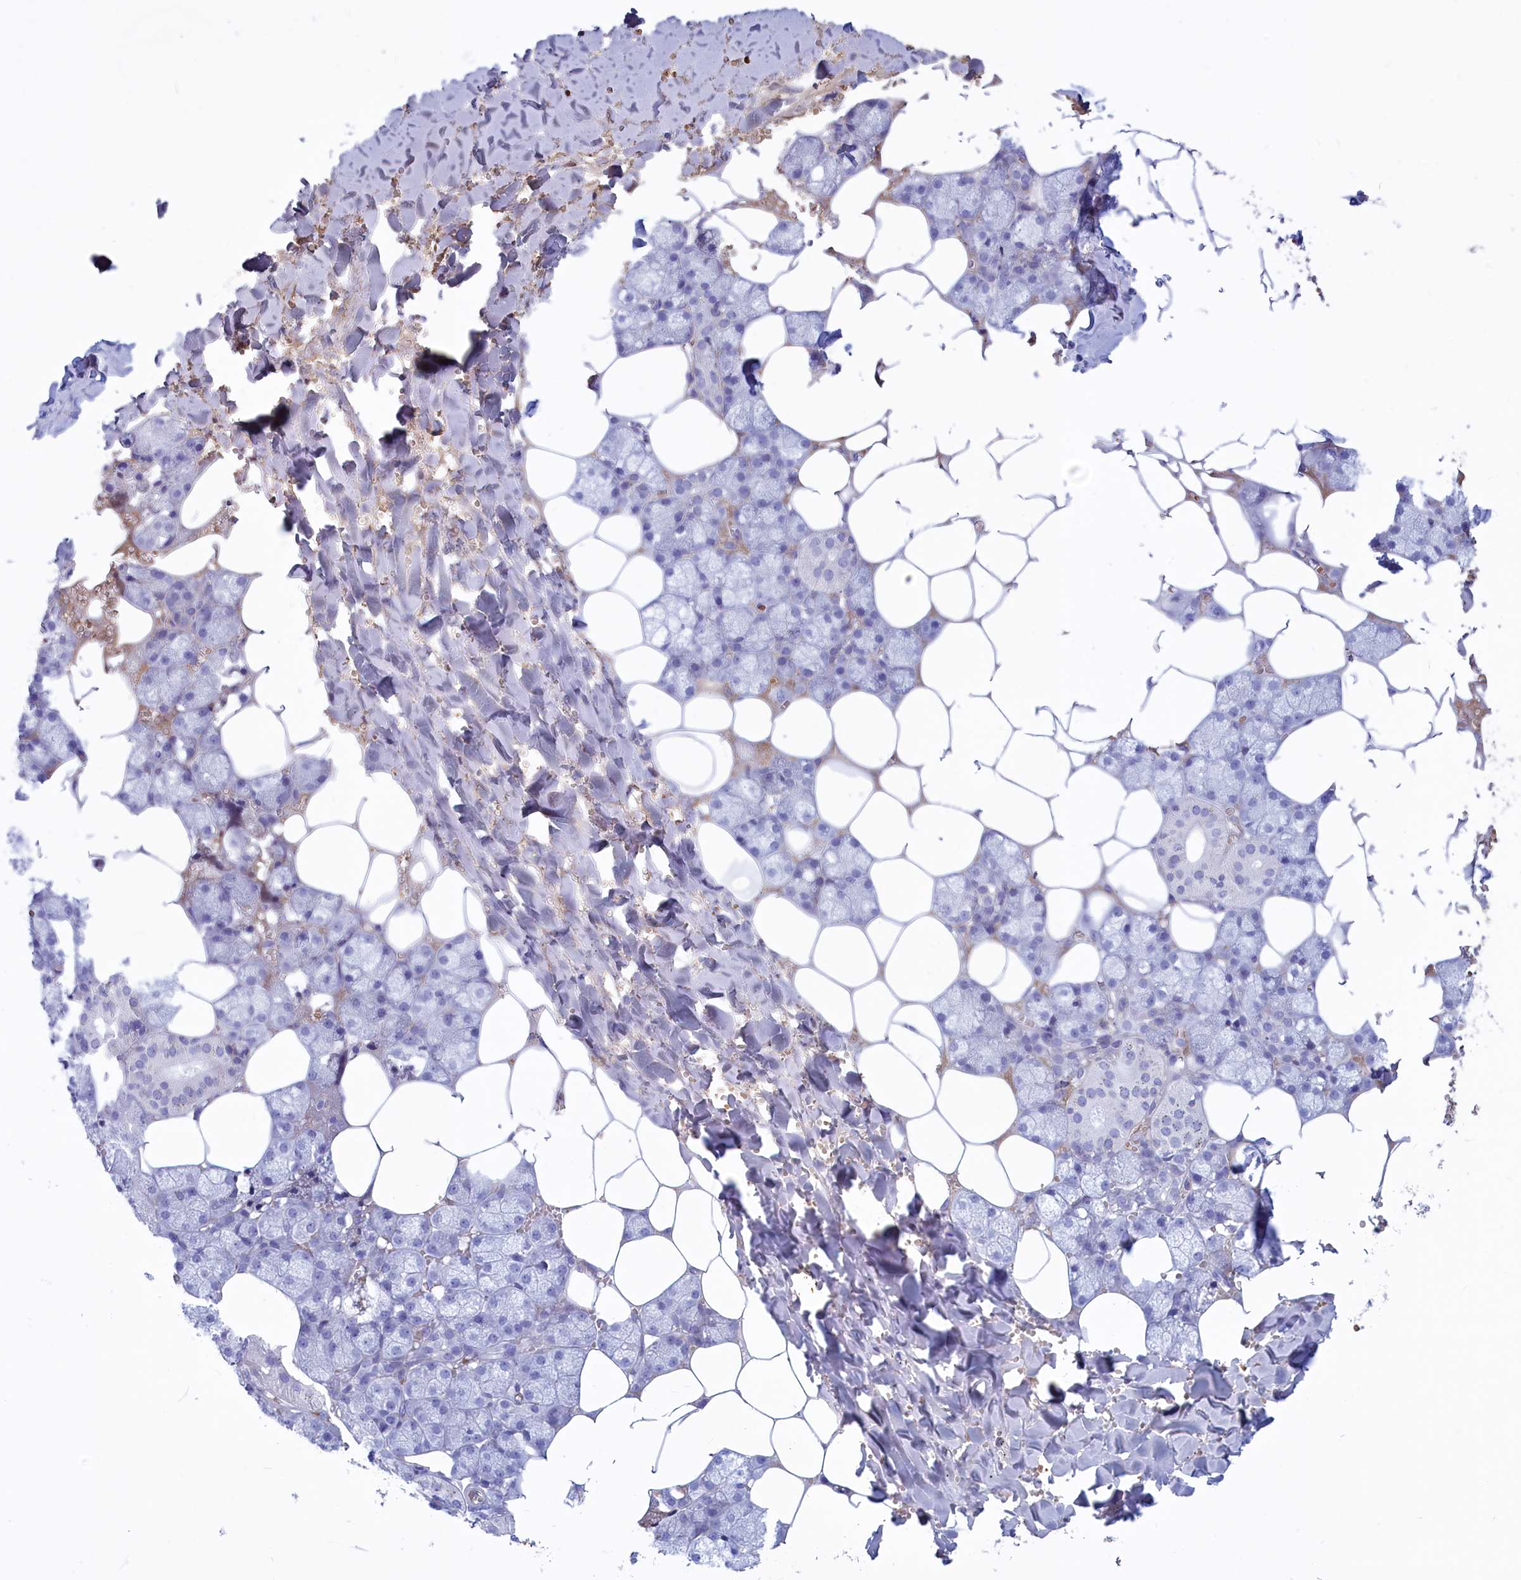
{"staining": {"intensity": "negative", "quantity": "none", "location": "none"}, "tissue": "salivary gland", "cell_type": "Glandular cells", "image_type": "normal", "snomed": [{"axis": "morphology", "description": "Normal tissue, NOS"}, {"axis": "topography", "description": "Salivary gland"}], "caption": "Image shows no significant protein positivity in glandular cells of benign salivary gland.", "gene": "GAPDHS", "patient": {"sex": "male", "age": 62}}